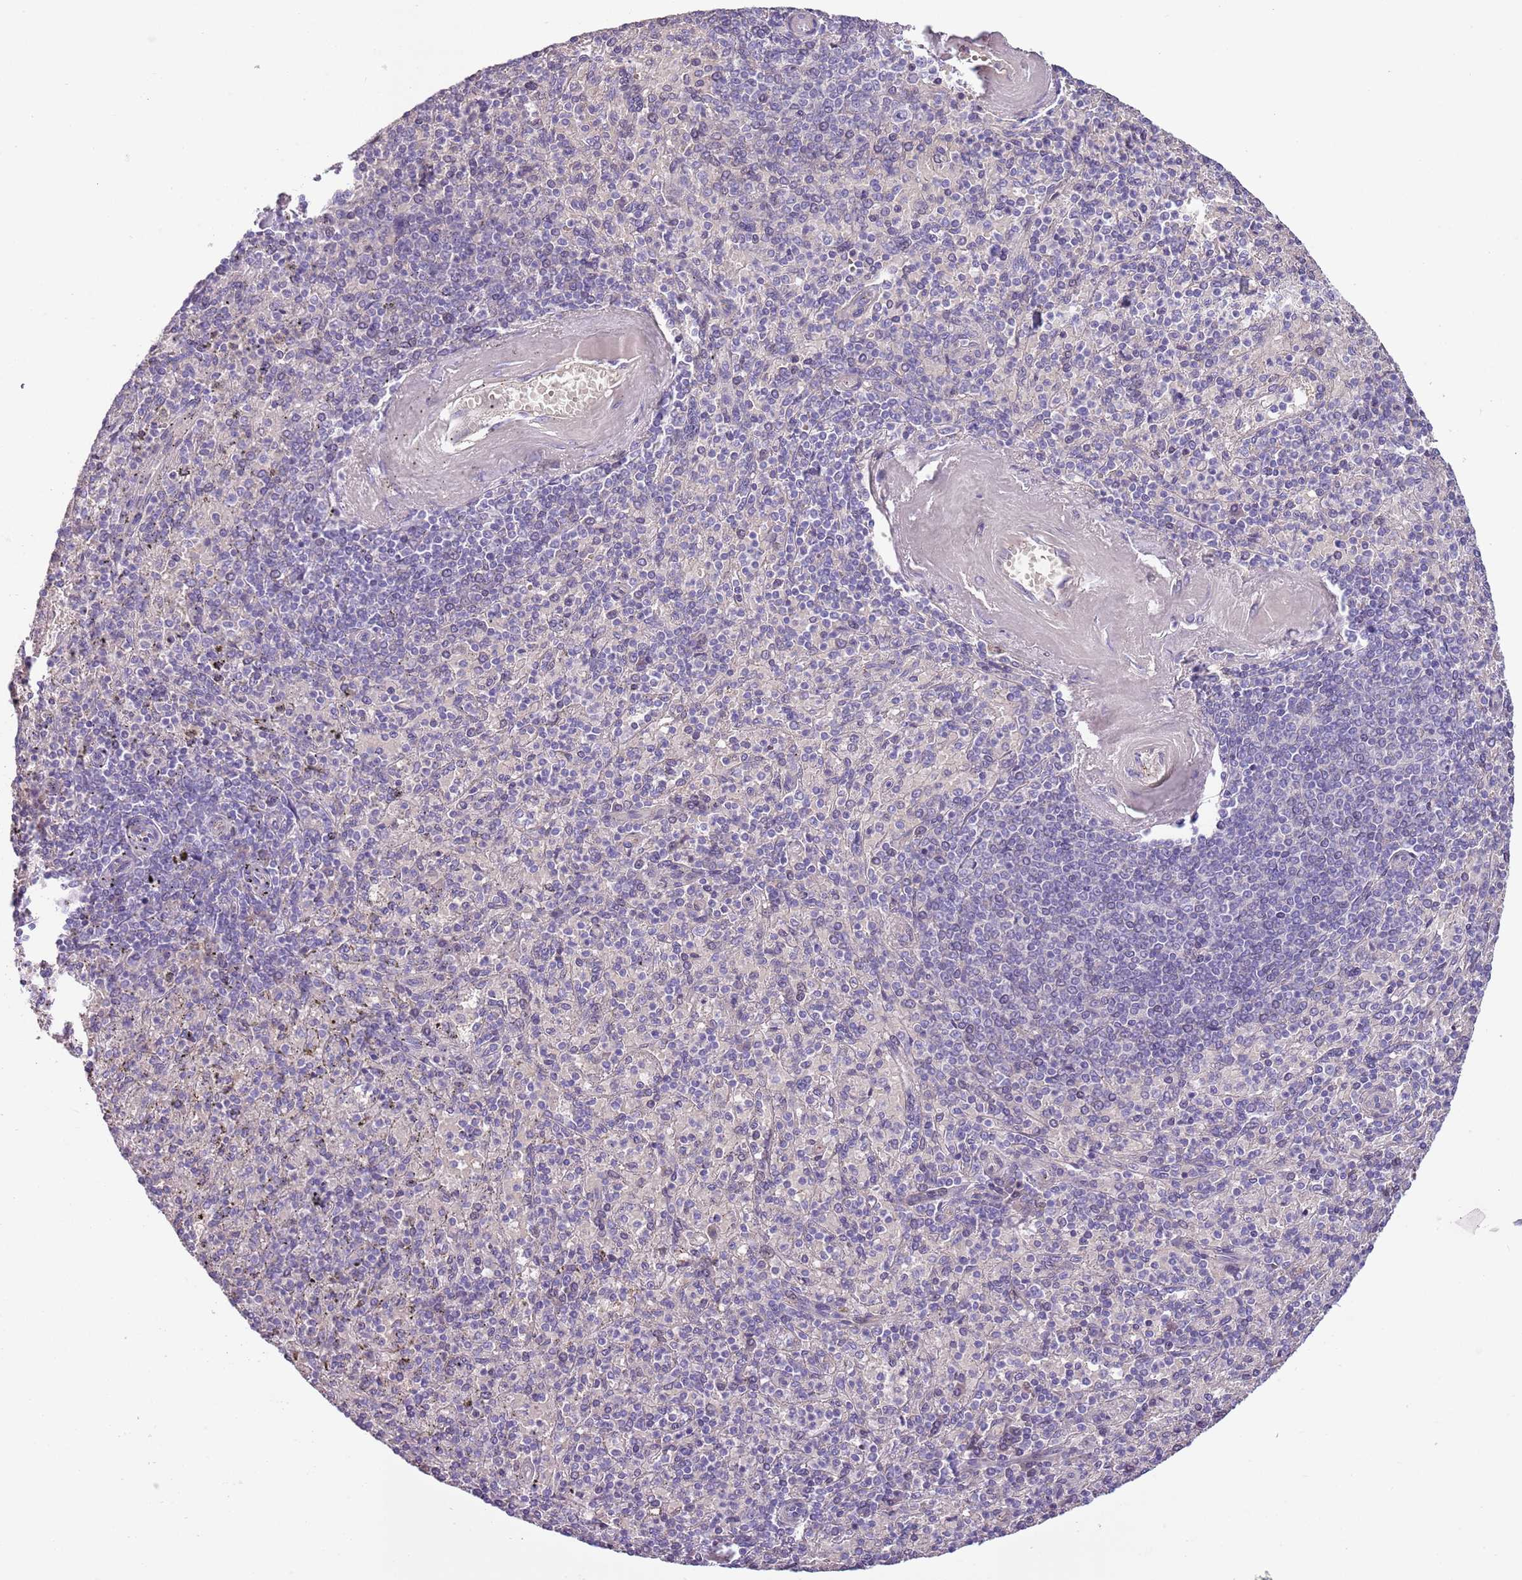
{"staining": {"intensity": "negative", "quantity": "none", "location": "none"}, "tissue": "spleen", "cell_type": "Cells in red pulp", "image_type": "normal", "snomed": [{"axis": "morphology", "description": "Normal tissue, NOS"}, {"axis": "topography", "description": "Spleen"}], "caption": "The immunohistochemistry (IHC) photomicrograph has no significant expression in cells in red pulp of spleen.", "gene": "HES3", "patient": {"sex": "male", "age": 82}}